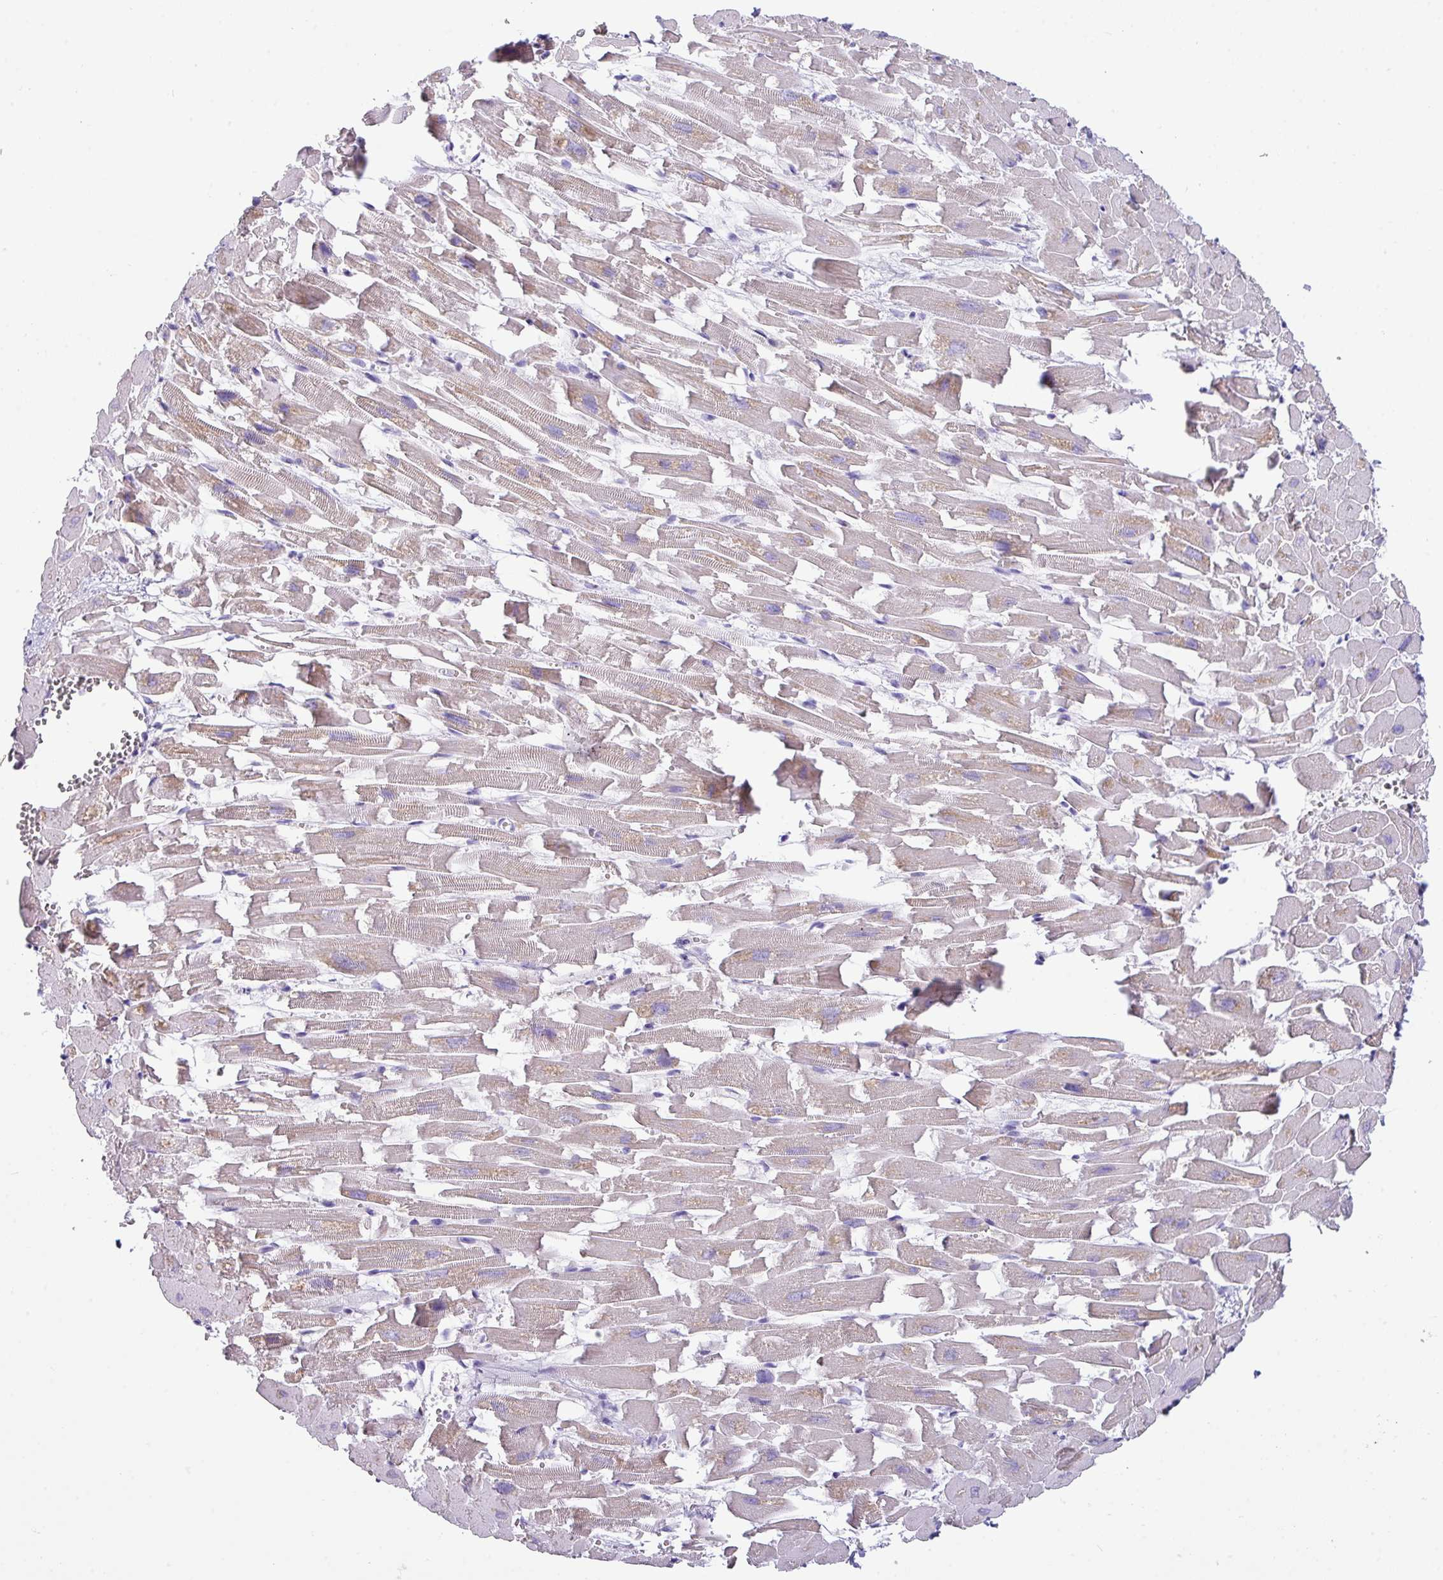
{"staining": {"intensity": "weak", "quantity": "25%-75%", "location": "cytoplasmic/membranous"}, "tissue": "heart muscle", "cell_type": "Cardiomyocytes", "image_type": "normal", "snomed": [{"axis": "morphology", "description": "Normal tissue, NOS"}, {"axis": "topography", "description": "Heart"}], "caption": "Heart muscle stained for a protein (brown) displays weak cytoplasmic/membranous positive staining in approximately 25%-75% of cardiomyocytes.", "gene": "NCCRP1", "patient": {"sex": "female", "age": 64}}